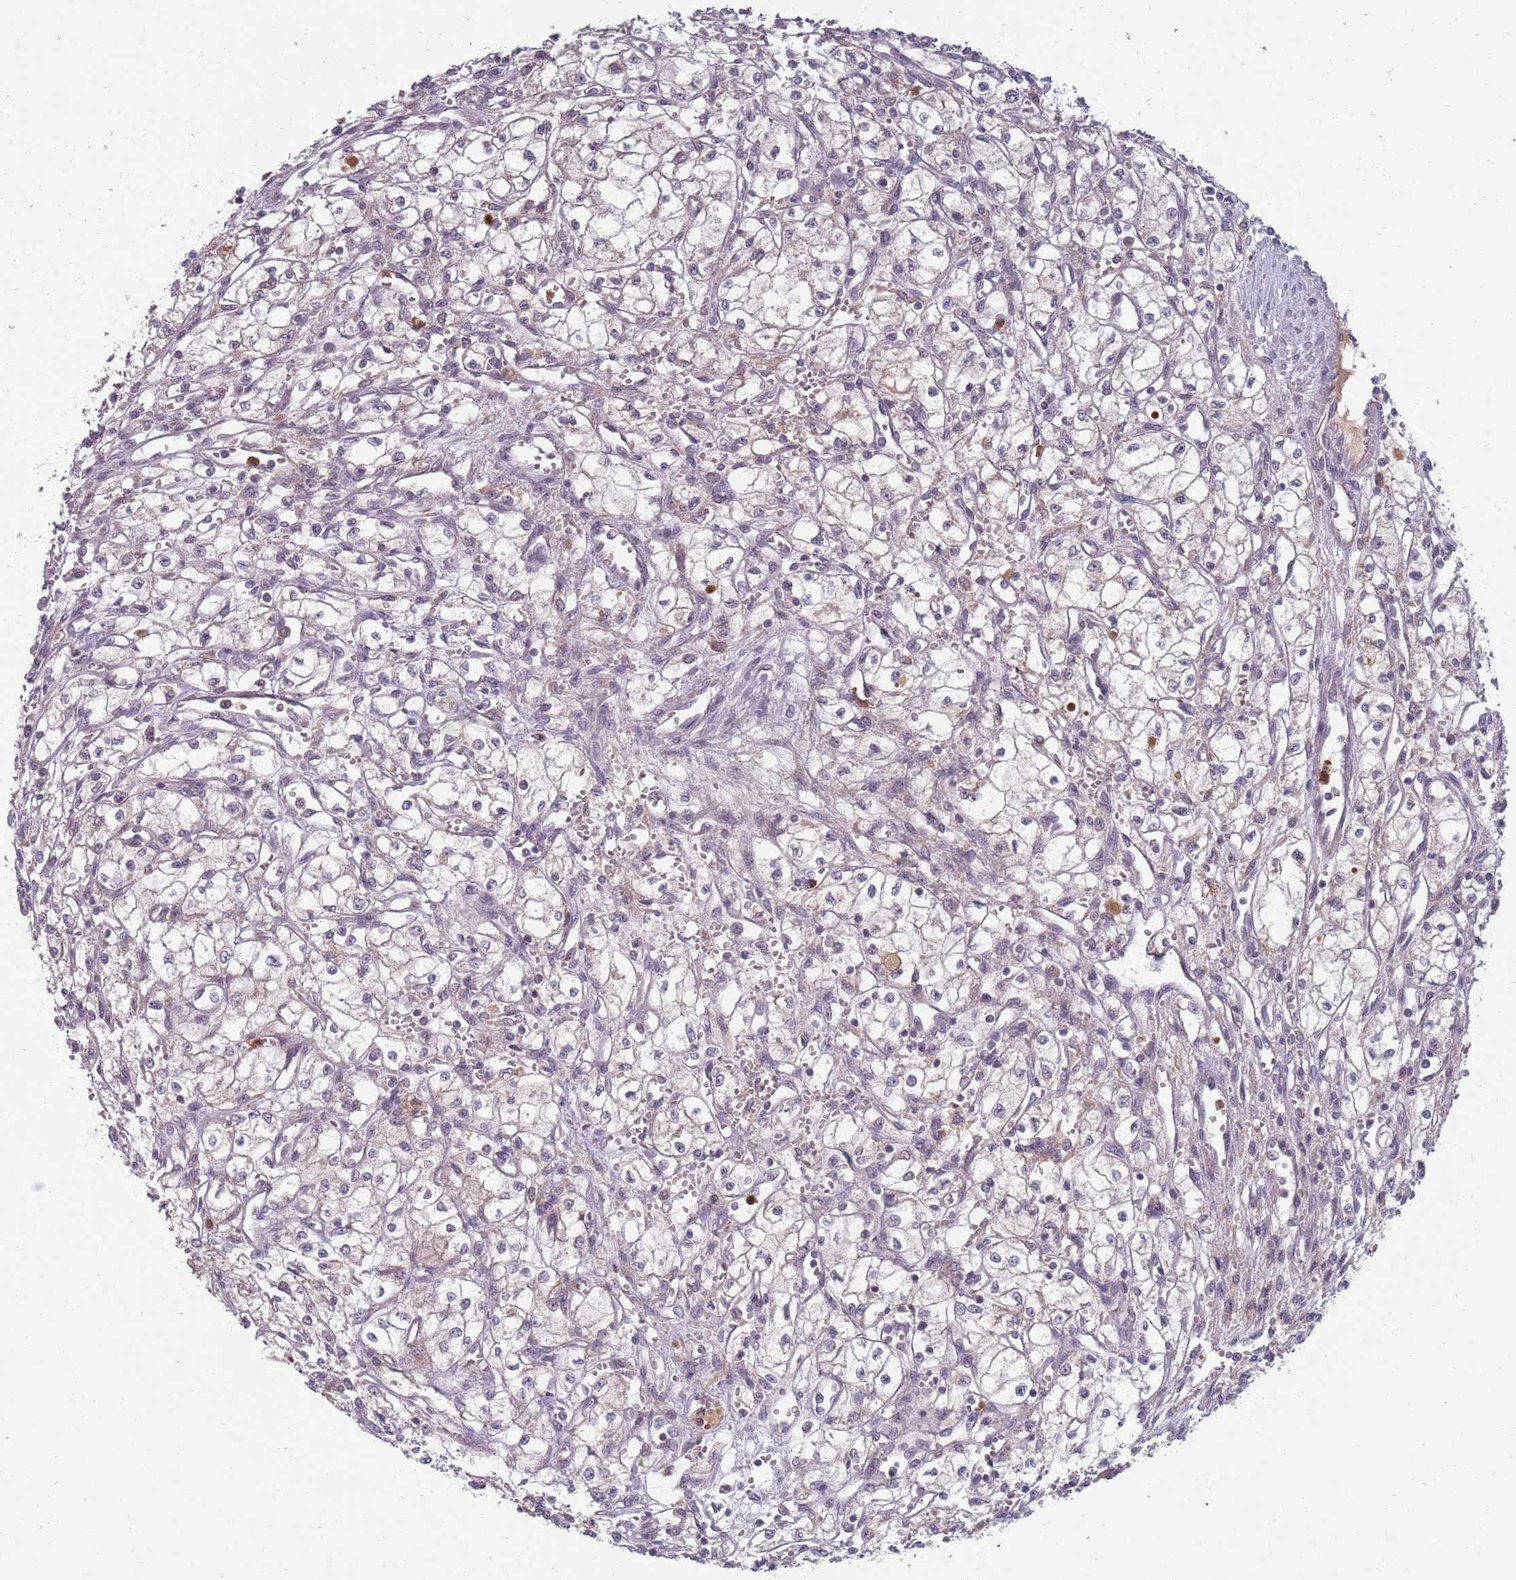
{"staining": {"intensity": "negative", "quantity": "none", "location": "none"}, "tissue": "renal cancer", "cell_type": "Tumor cells", "image_type": "cancer", "snomed": [{"axis": "morphology", "description": "Adenocarcinoma, NOS"}, {"axis": "topography", "description": "Kidney"}], "caption": "An image of adenocarcinoma (renal) stained for a protein exhibits no brown staining in tumor cells.", "gene": "TYW1", "patient": {"sex": "male", "age": 59}}